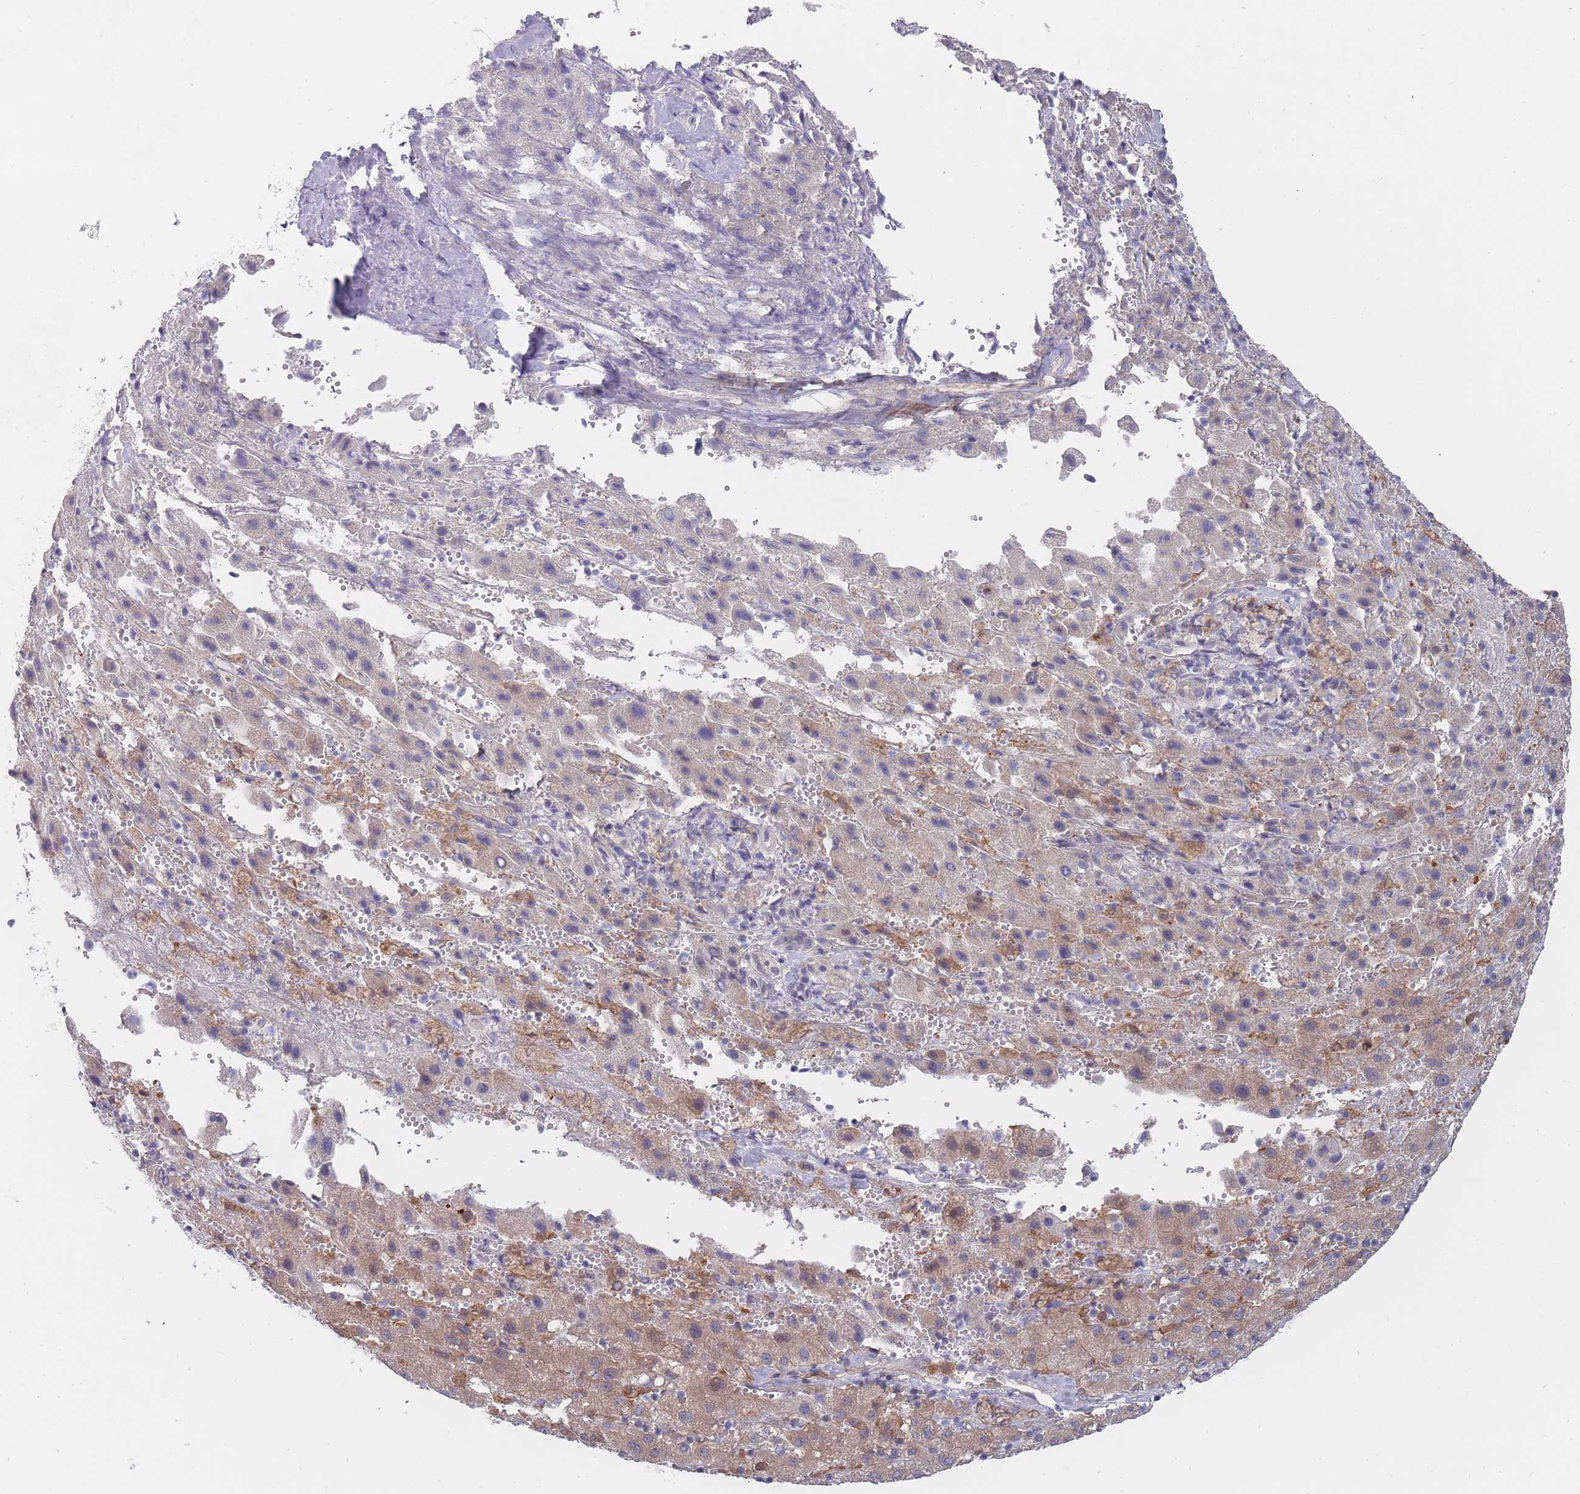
{"staining": {"intensity": "moderate", "quantity": "<25%", "location": "cytoplasmic/membranous"}, "tissue": "liver cancer", "cell_type": "Tumor cells", "image_type": "cancer", "snomed": [{"axis": "morphology", "description": "Carcinoma, Hepatocellular, NOS"}, {"axis": "topography", "description": "Liver"}], "caption": "A high-resolution photomicrograph shows IHC staining of hepatocellular carcinoma (liver), which demonstrates moderate cytoplasmic/membranous staining in approximately <25% of tumor cells.", "gene": "GINS1", "patient": {"sex": "female", "age": 58}}